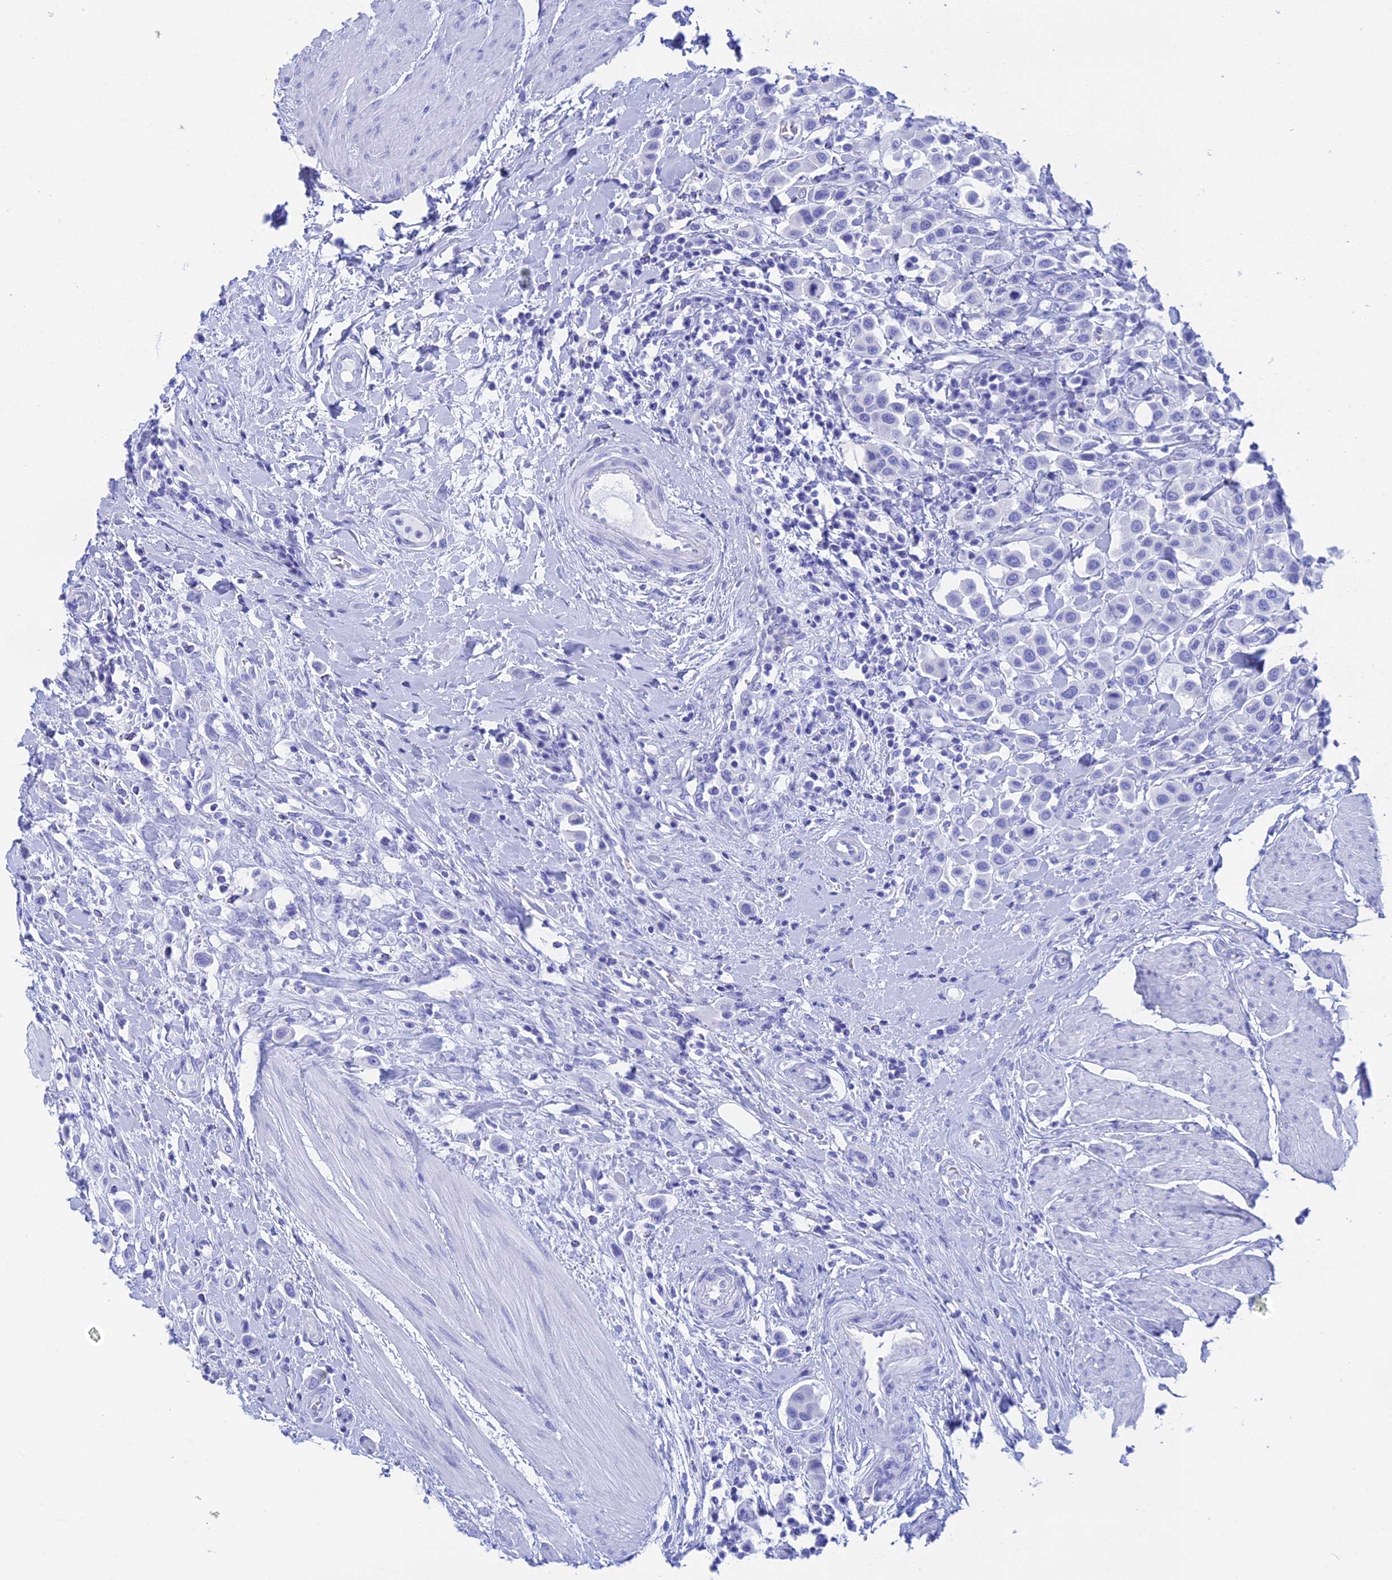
{"staining": {"intensity": "negative", "quantity": "none", "location": "none"}, "tissue": "urothelial cancer", "cell_type": "Tumor cells", "image_type": "cancer", "snomed": [{"axis": "morphology", "description": "Urothelial carcinoma, High grade"}, {"axis": "topography", "description": "Urinary bladder"}], "caption": "High power microscopy histopathology image of an immunohistochemistry (IHC) micrograph of urothelial cancer, revealing no significant positivity in tumor cells.", "gene": "TEX101", "patient": {"sex": "male", "age": 50}}